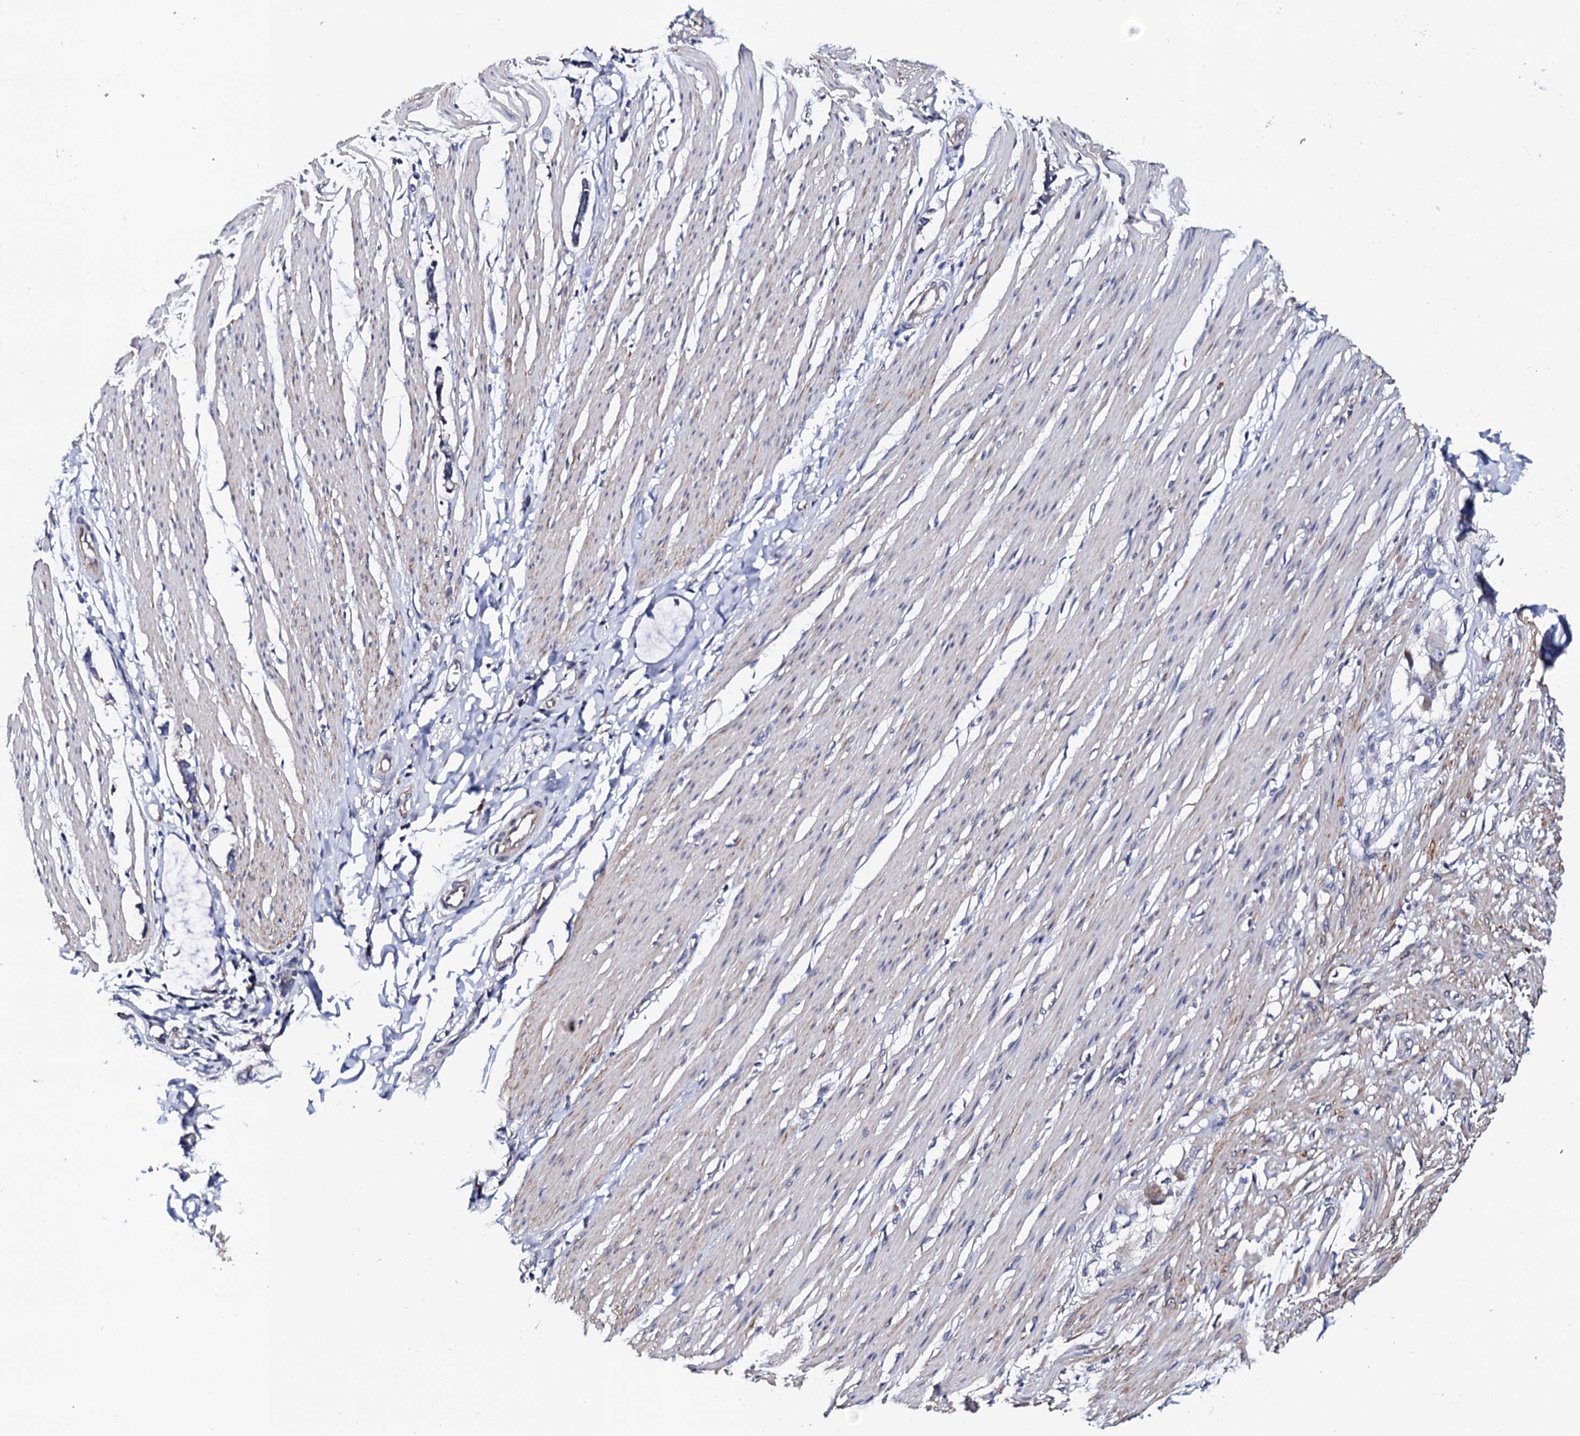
{"staining": {"intensity": "moderate", "quantity": "<25%", "location": "cytoplasmic/membranous"}, "tissue": "smooth muscle", "cell_type": "Smooth muscle cells", "image_type": "normal", "snomed": [{"axis": "morphology", "description": "Normal tissue, NOS"}, {"axis": "morphology", "description": "Adenocarcinoma, NOS"}, {"axis": "topography", "description": "Colon"}, {"axis": "topography", "description": "Peripheral nerve tissue"}], "caption": "A high-resolution photomicrograph shows immunohistochemistry staining of normal smooth muscle, which shows moderate cytoplasmic/membranous staining in about <25% of smooth muscle cells. The protein is shown in brown color, while the nuclei are stained blue.", "gene": "NUP58", "patient": {"sex": "male", "age": 14}}